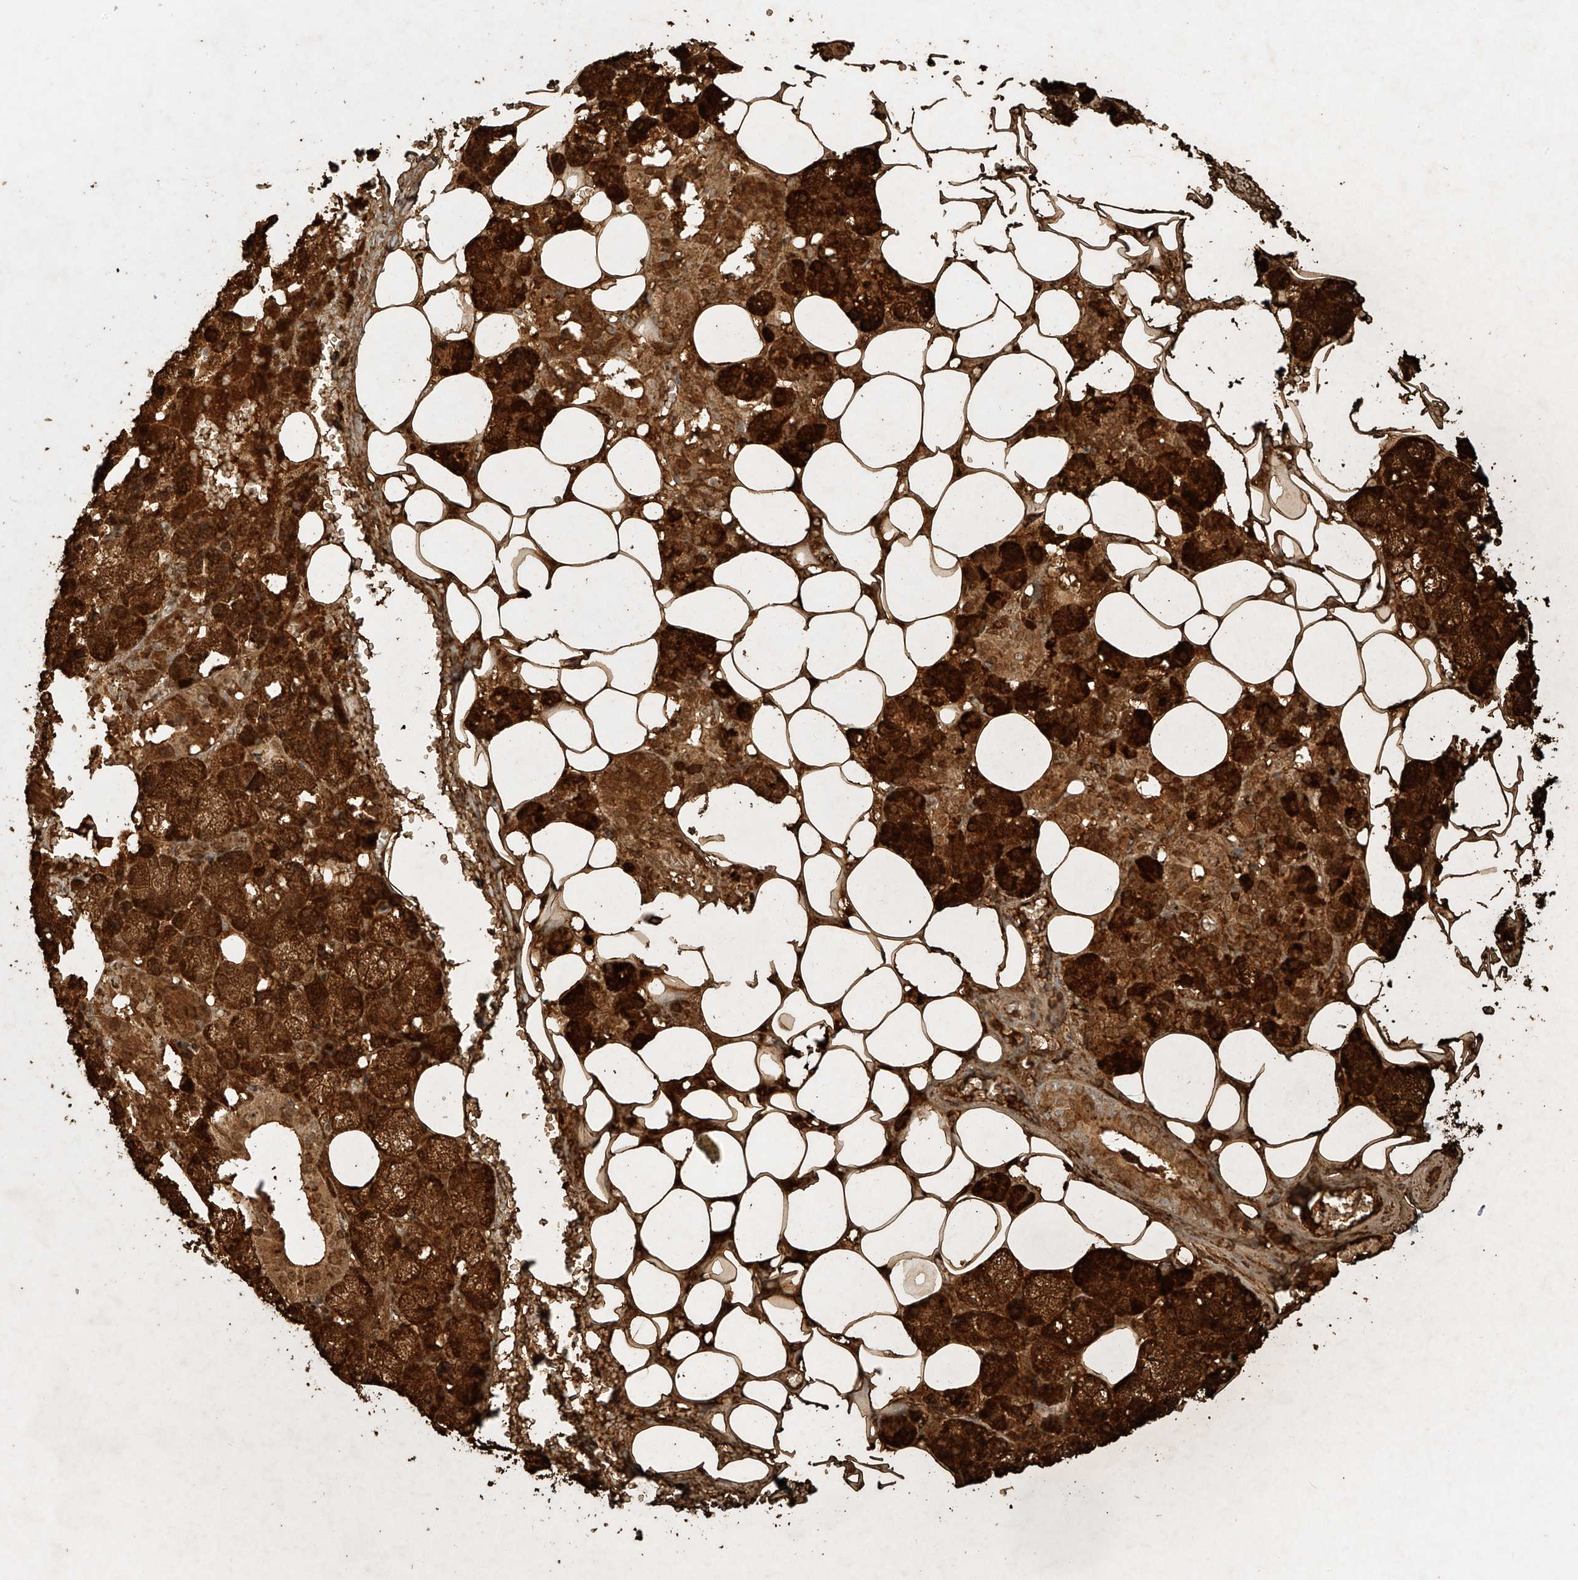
{"staining": {"intensity": "strong", "quantity": ">75%", "location": "cytoplasmic/membranous,nuclear"}, "tissue": "salivary gland", "cell_type": "Glandular cells", "image_type": "normal", "snomed": [{"axis": "morphology", "description": "Normal tissue, NOS"}, {"axis": "topography", "description": "Salivary gland"}], "caption": "The image demonstrates a brown stain indicating the presence of a protein in the cytoplasmic/membranous,nuclear of glandular cells in salivary gland.", "gene": "OSBPL7", "patient": {"sex": "male", "age": 62}}